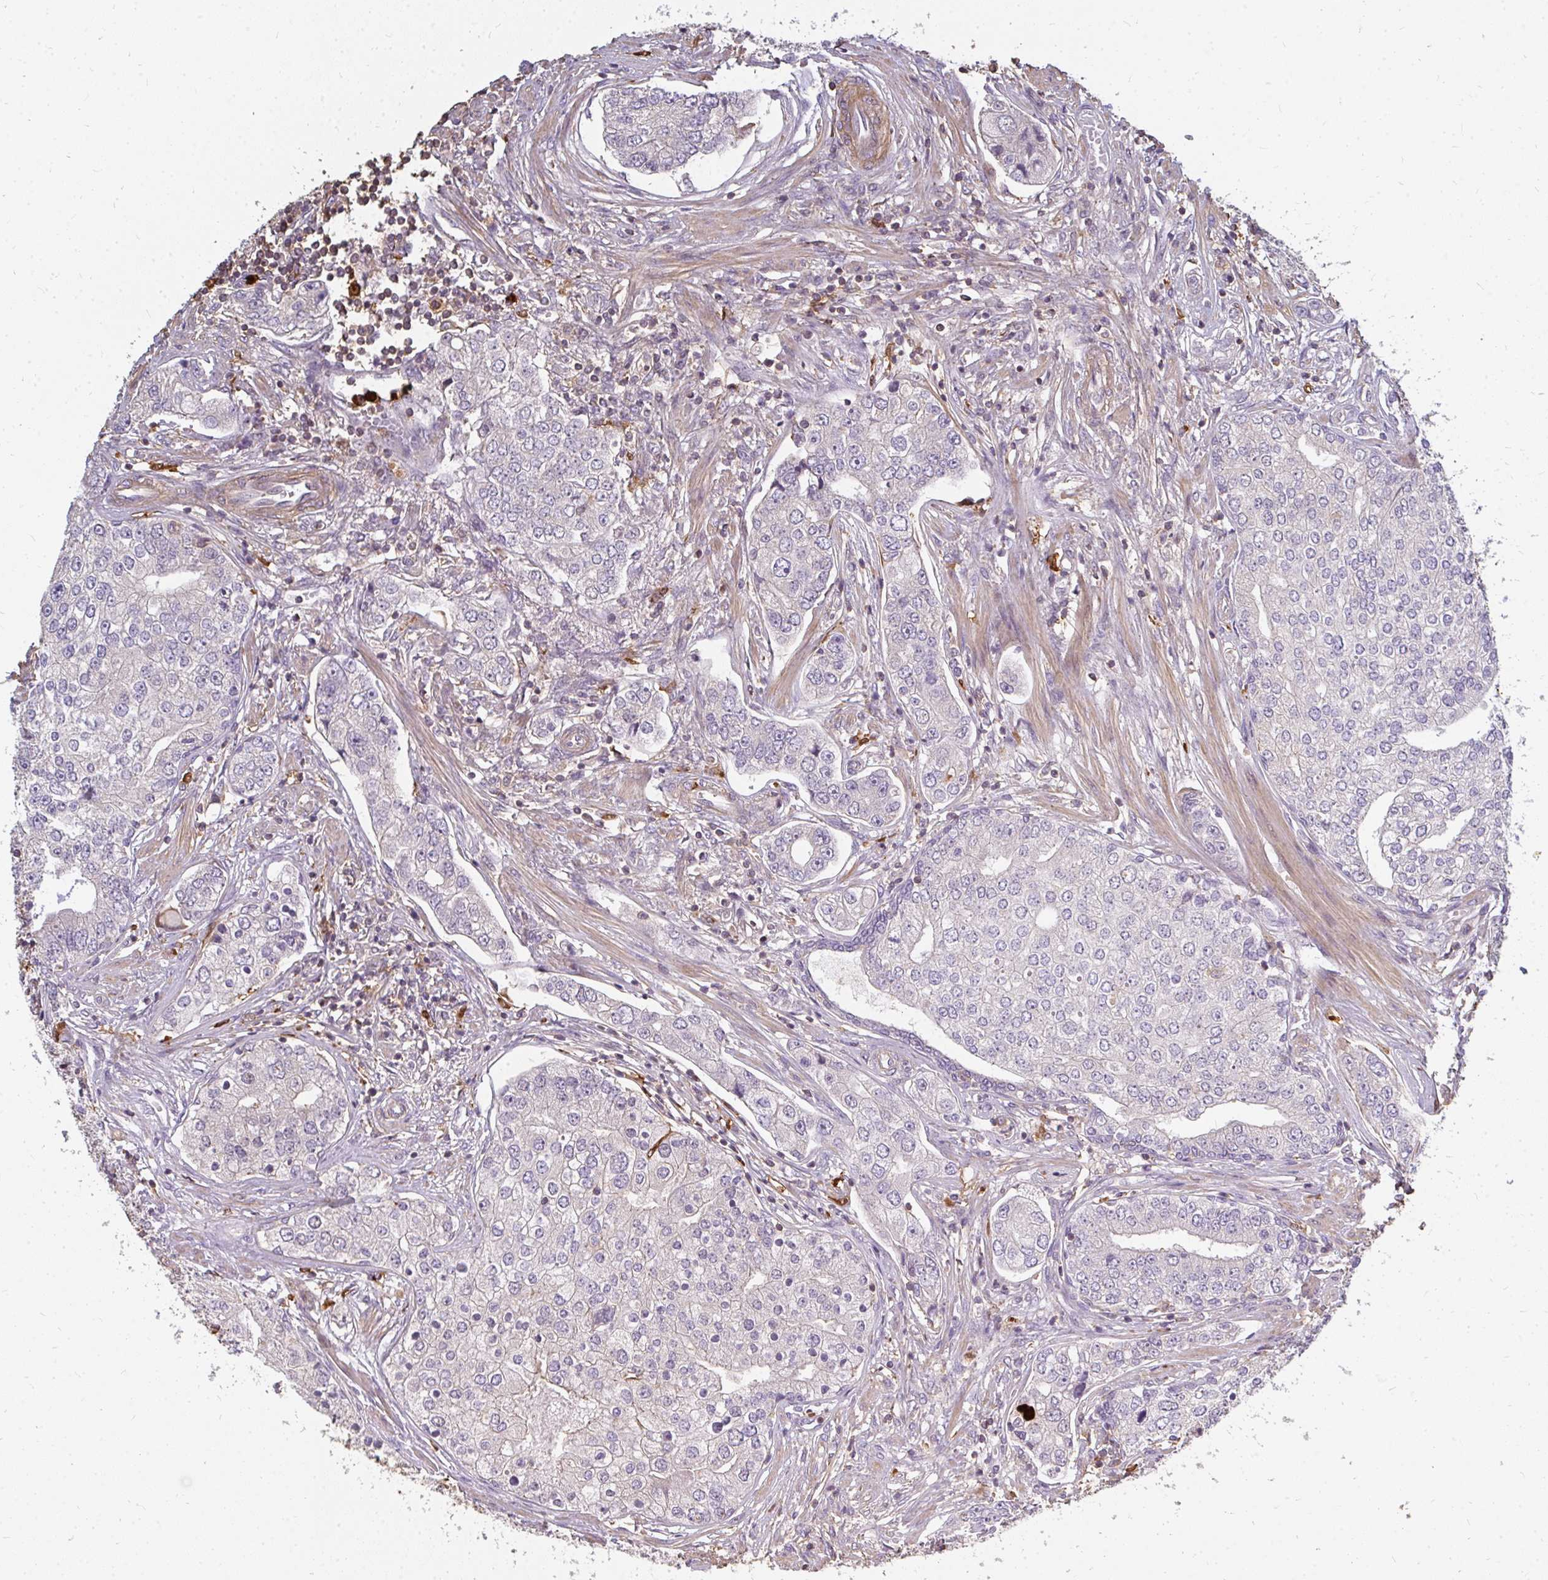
{"staining": {"intensity": "weak", "quantity": "<25%", "location": "cytoplasmic/membranous"}, "tissue": "prostate cancer", "cell_type": "Tumor cells", "image_type": "cancer", "snomed": [{"axis": "morphology", "description": "Adenocarcinoma, High grade"}, {"axis": "topography", "description": "Prostate"}], "caption": "This is an immunohistochemistry (IHC) photomicrograph of prostate cancer (adenocarcinoma (high-grade)). There is no expression in tumor cells.", "gene": "CNTRL", "patient": {"sex": "male", "age": 60}}